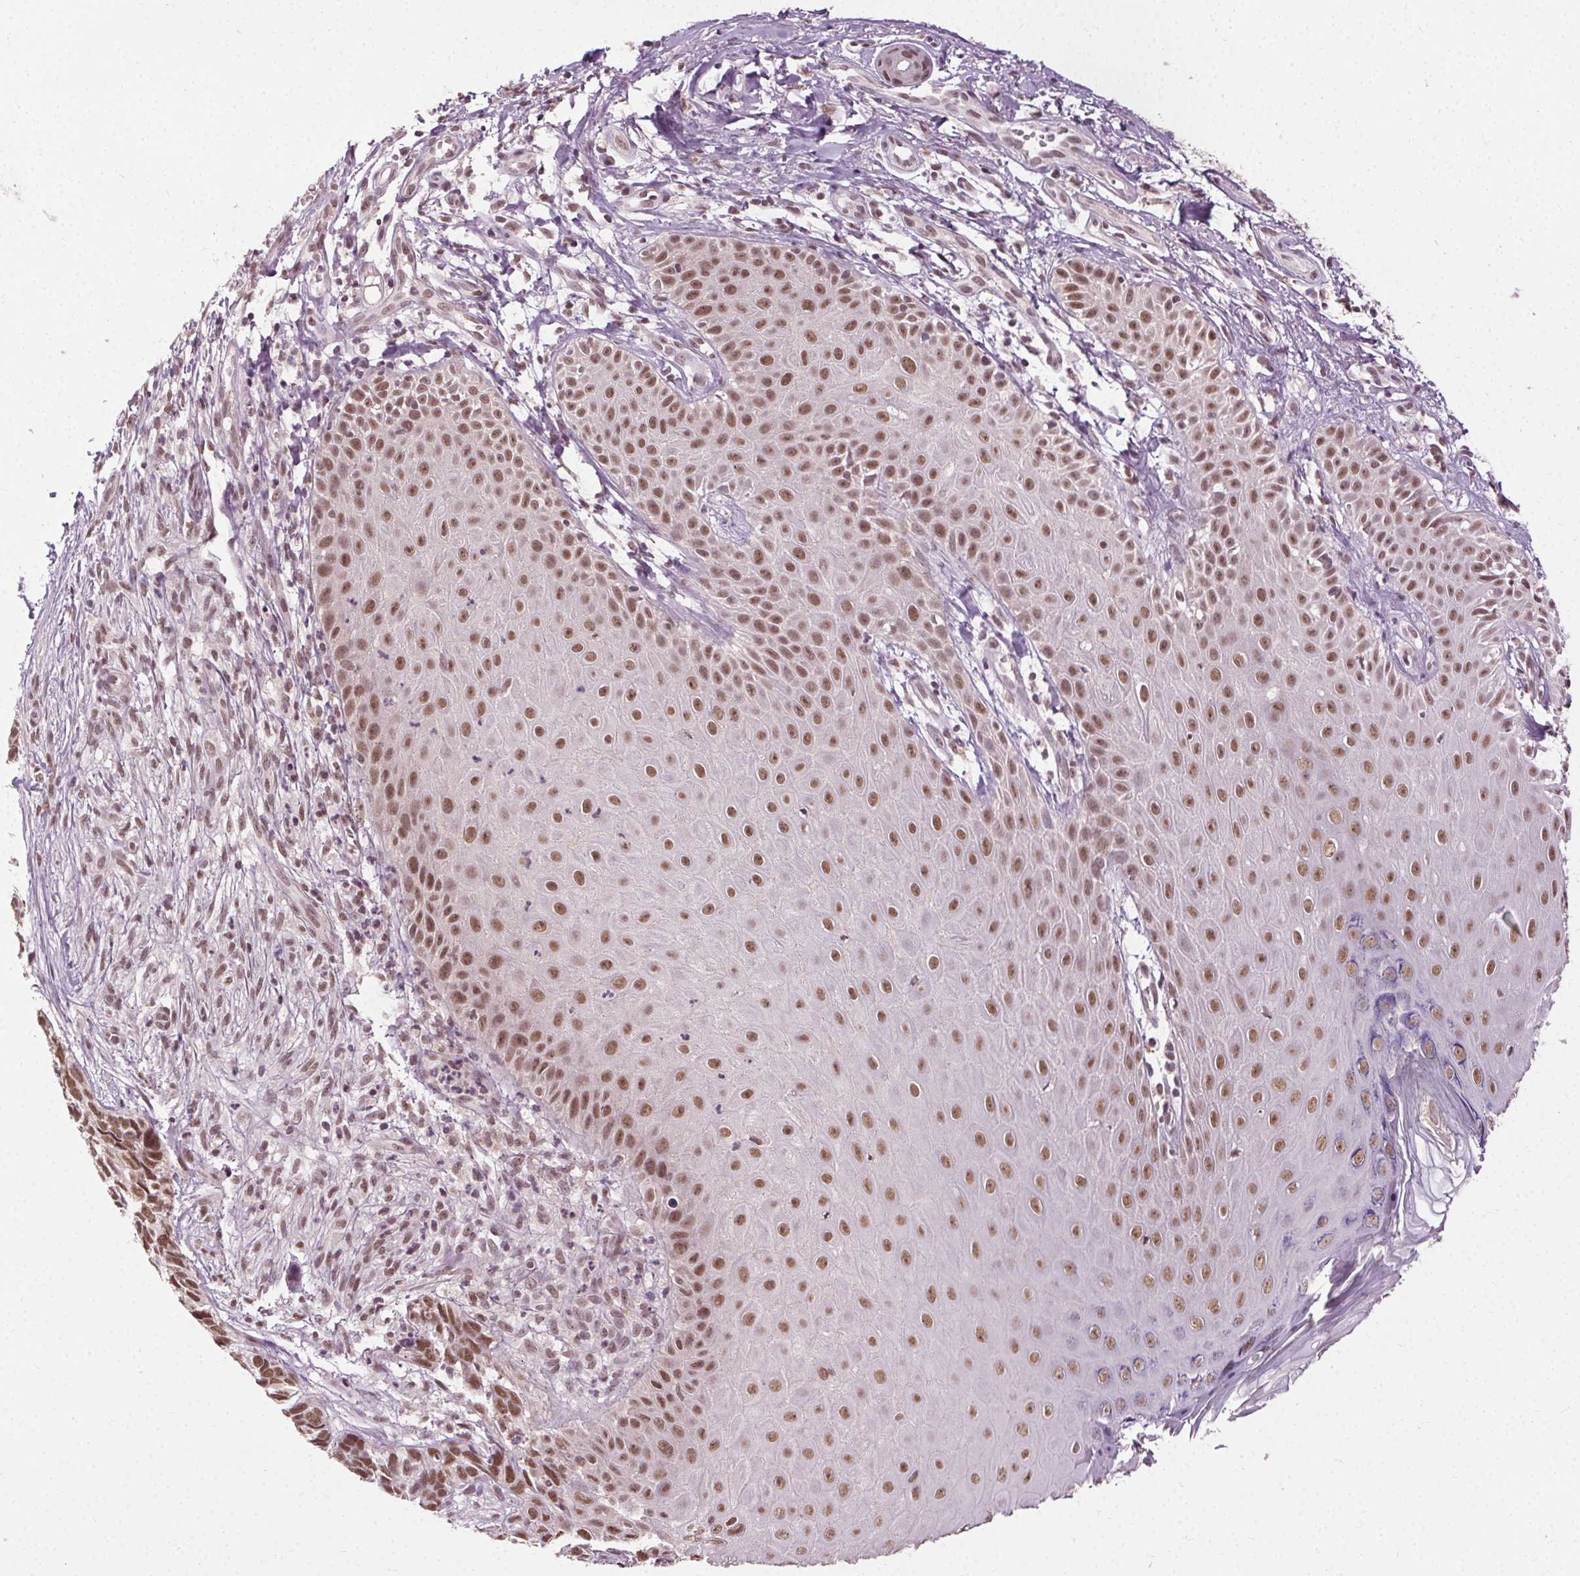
{"staining": {"intensity": "moderate", "quantity": ">75%", "location": "nuclear"}, "tissue": "skin cancer", "cell_type": "Tumor cells", "image_type": "cancer", "snomed": [{"axis": "morphology", "description": "Basal cell carcinoma"}, {"axis": "topography", "description": "Skin"}], "caption": "A brown stain shows moderate nuclear staining of a protein in human basal cell carcinoma (skin) tumor cells.", "gene": "MED6", "patient": {"sex": "male", "age": 78}}